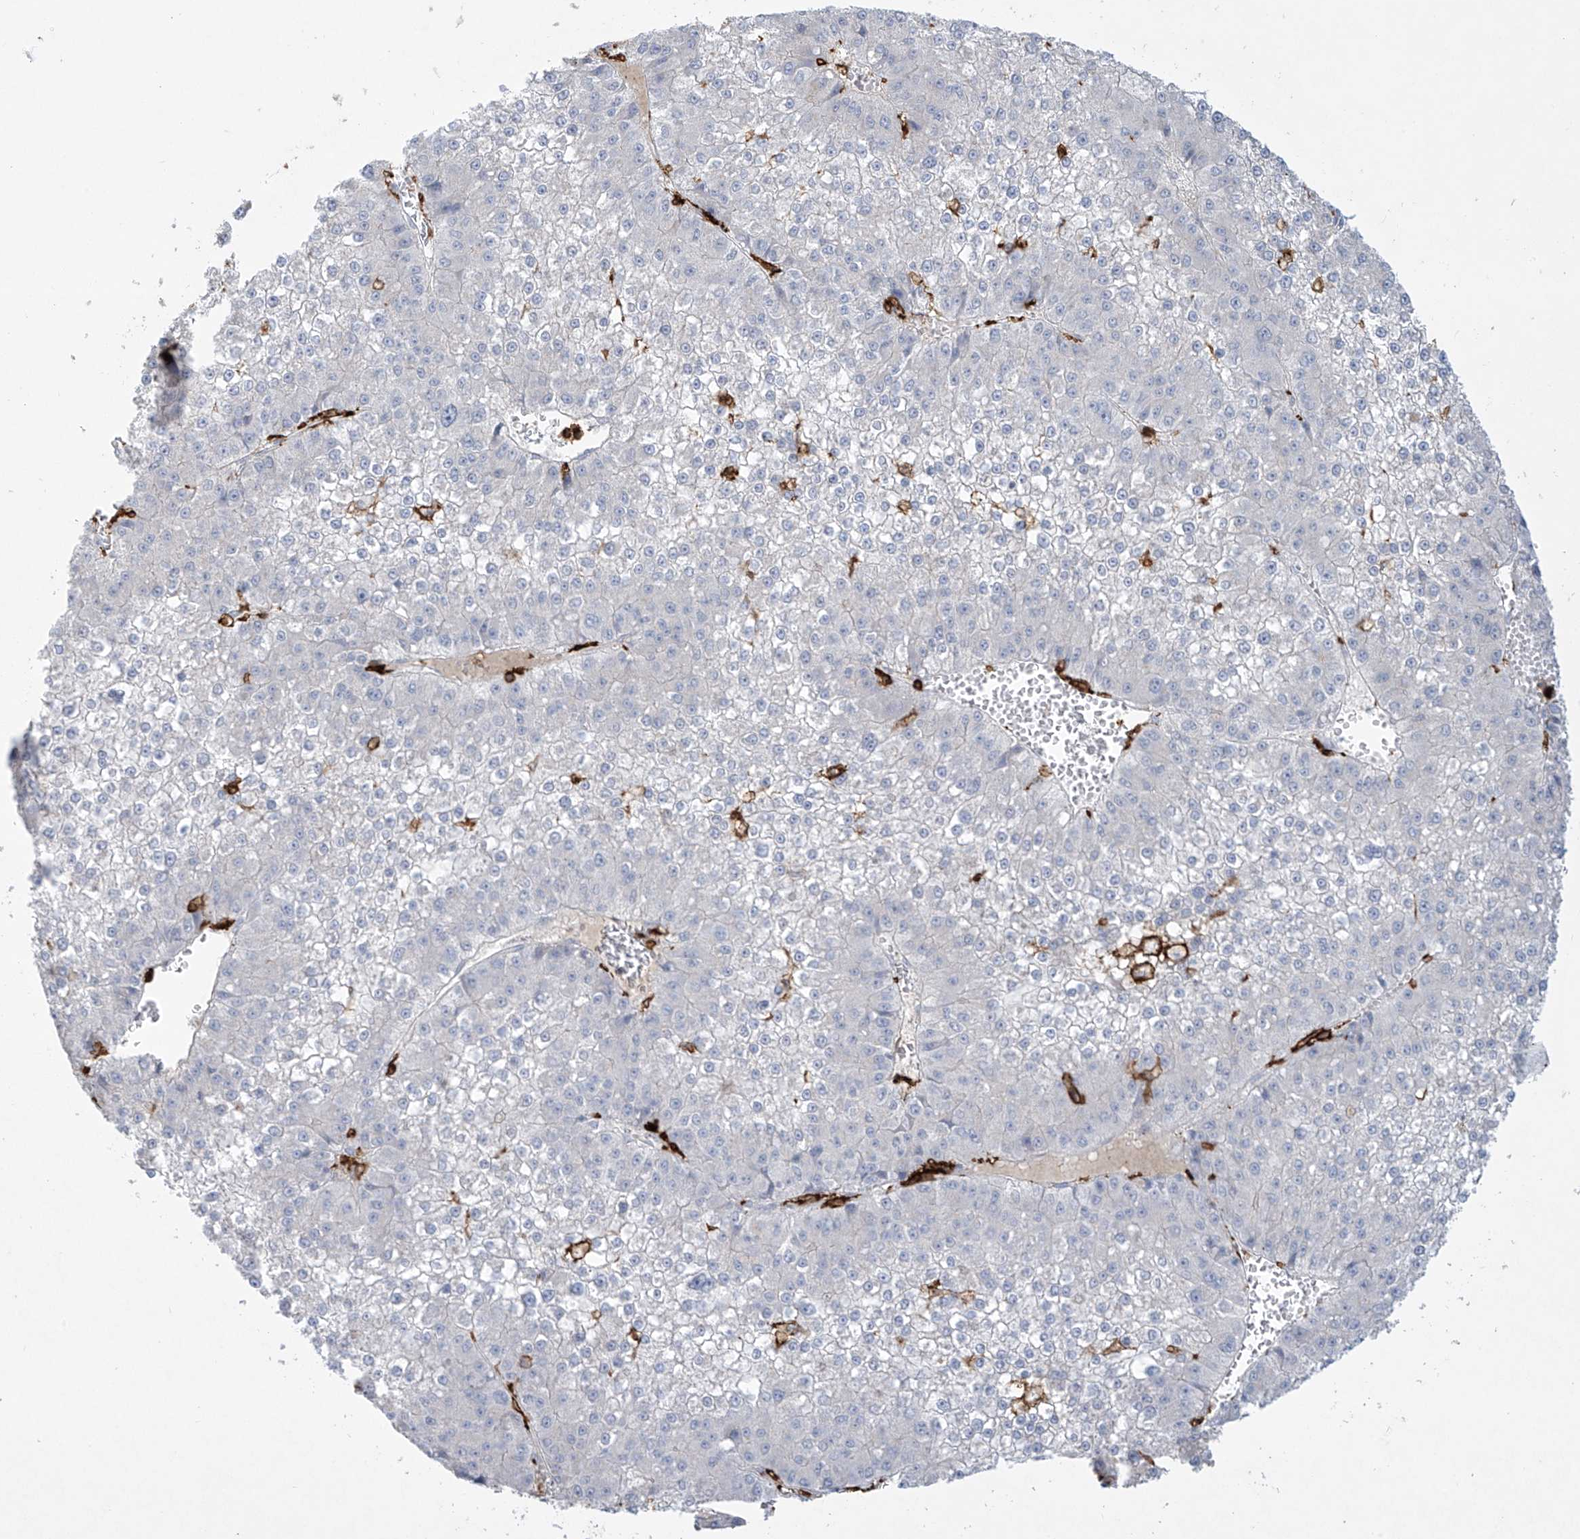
{"staining": {"intensity": "negative", "quantity": "none", "location": "none"}, "tissue": "liver cancer", "cell_type": "Tumor cells", "image_type": "cancer", "snomed": [{"axis": "morphology", "description": "Carcinoma, Hepatocellular, NOS"}, {"axis": "topography", "description": "Liver"}], "caption": "This is an IHC image of human liver cancer. There is no positivity in tumor cells.", "gene": "FCGR3A", "patient": {"sex": "female", "age": 73}}